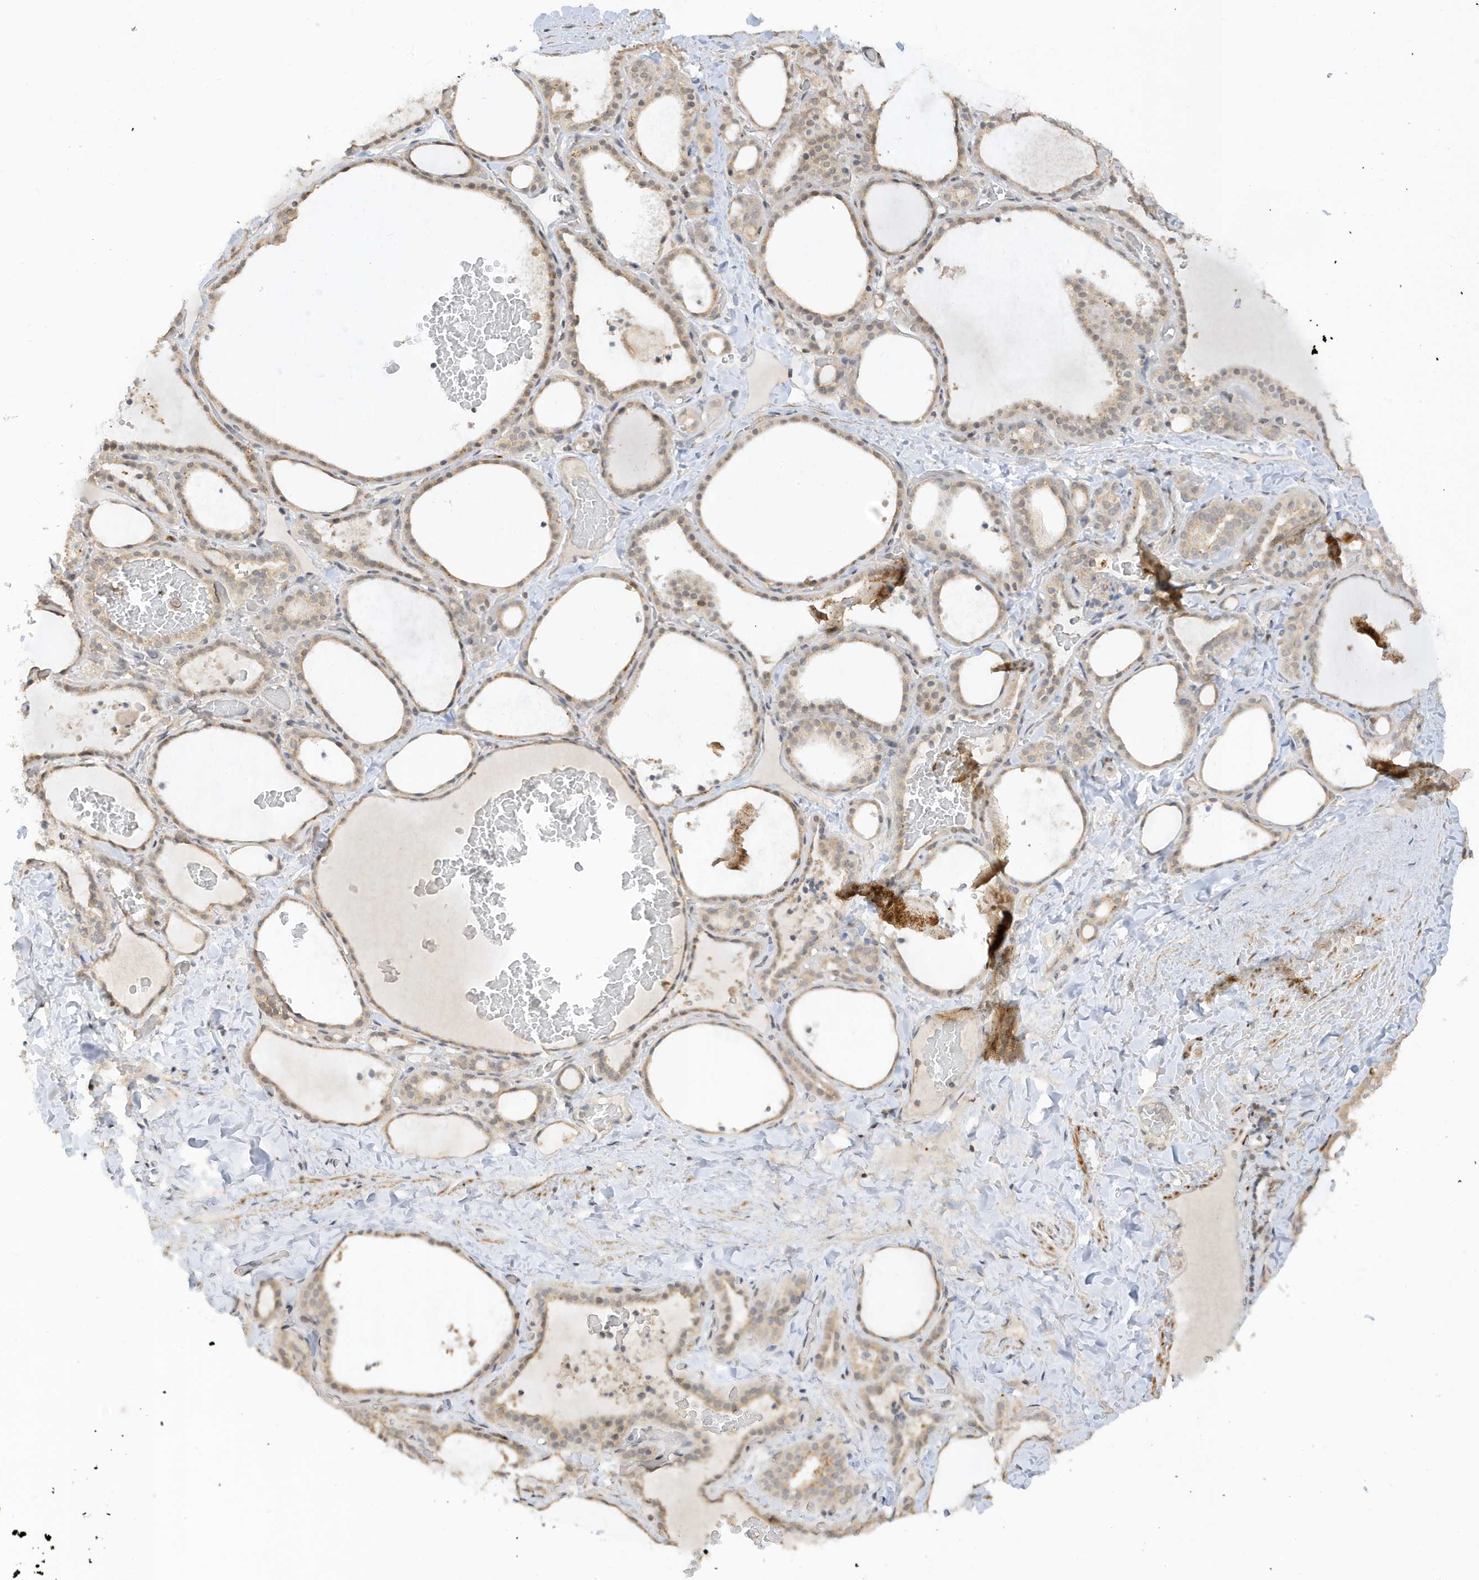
{"staining": {"intensity": "weak", "quantity": ">75%", "location": "cytoplasmic/membranous"}, "tissue": "thyroid gland", "cell_type": "Glandular cells", "image_type": "normal", "snomed": [{"axis": "morphology", "description": "Normal tissue, NOS"}, {"axis": "topography", "description": "Thyroid gland"}], "caption": "The immunohistochemical stain labels weak cytoplasmic/membranous expression in glandular cells of unremarkable thyroid gland.", "gene": "TAB3", "patient": {"sex": "female", "age": 22}}